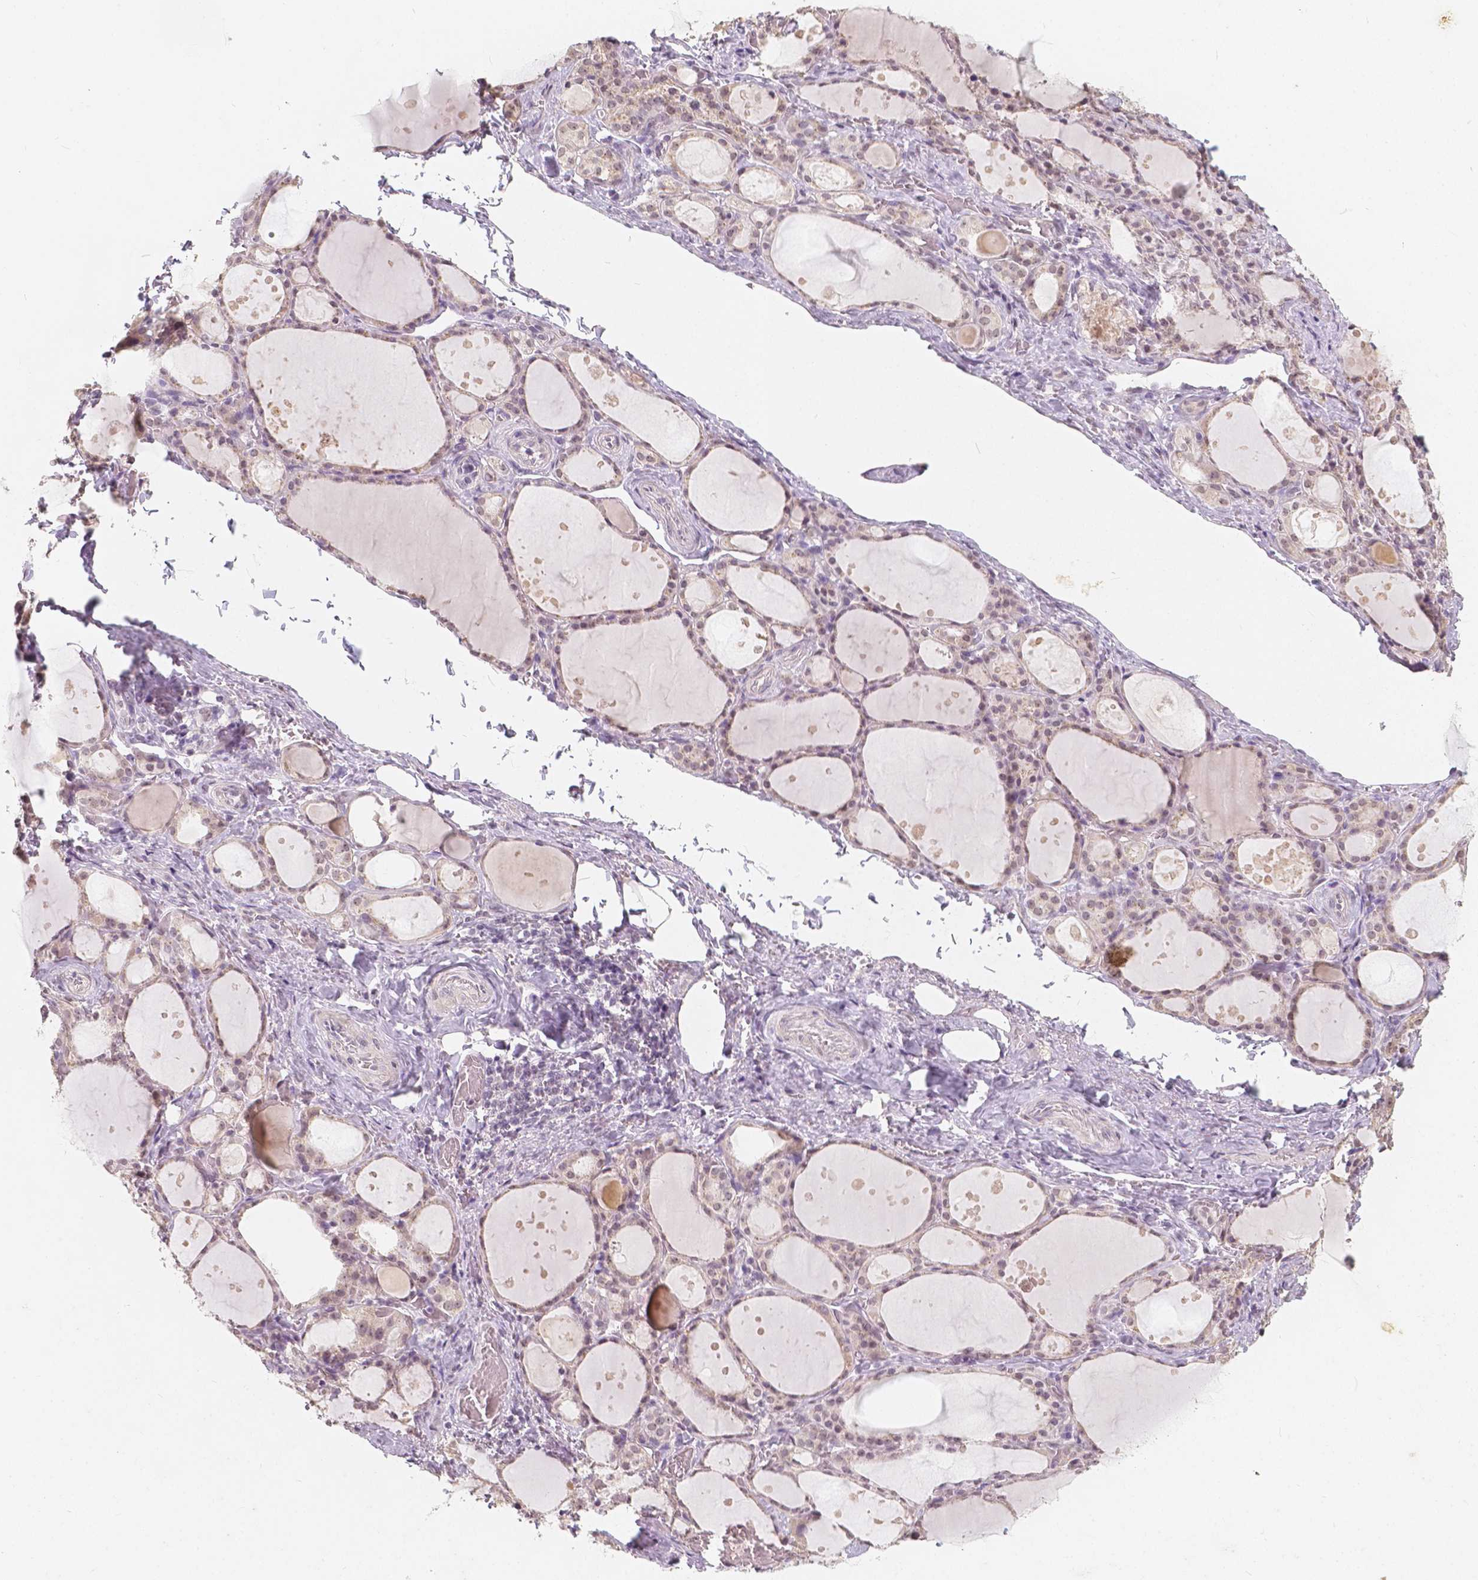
{"staining": {"intensity": "weak", "quantity": "25%-75%", "location": "nuclear"}, "tissue": "thyroid gland", "cell_type": "Glandular cells", "image_type": "normal", "snomed": [{"axis": "morphology", "description": "Normal tissue, NOS"}, {"axis": "topography", "description": "Thyroid gland"}], "caption": "Human thyroid gland stained with a brown dye exhibits weak nuclear positive staining in approximately 25%-75% of glandular cells.", "gene": "NOLC1", "patient": {"sex": "male", "age": 68}}